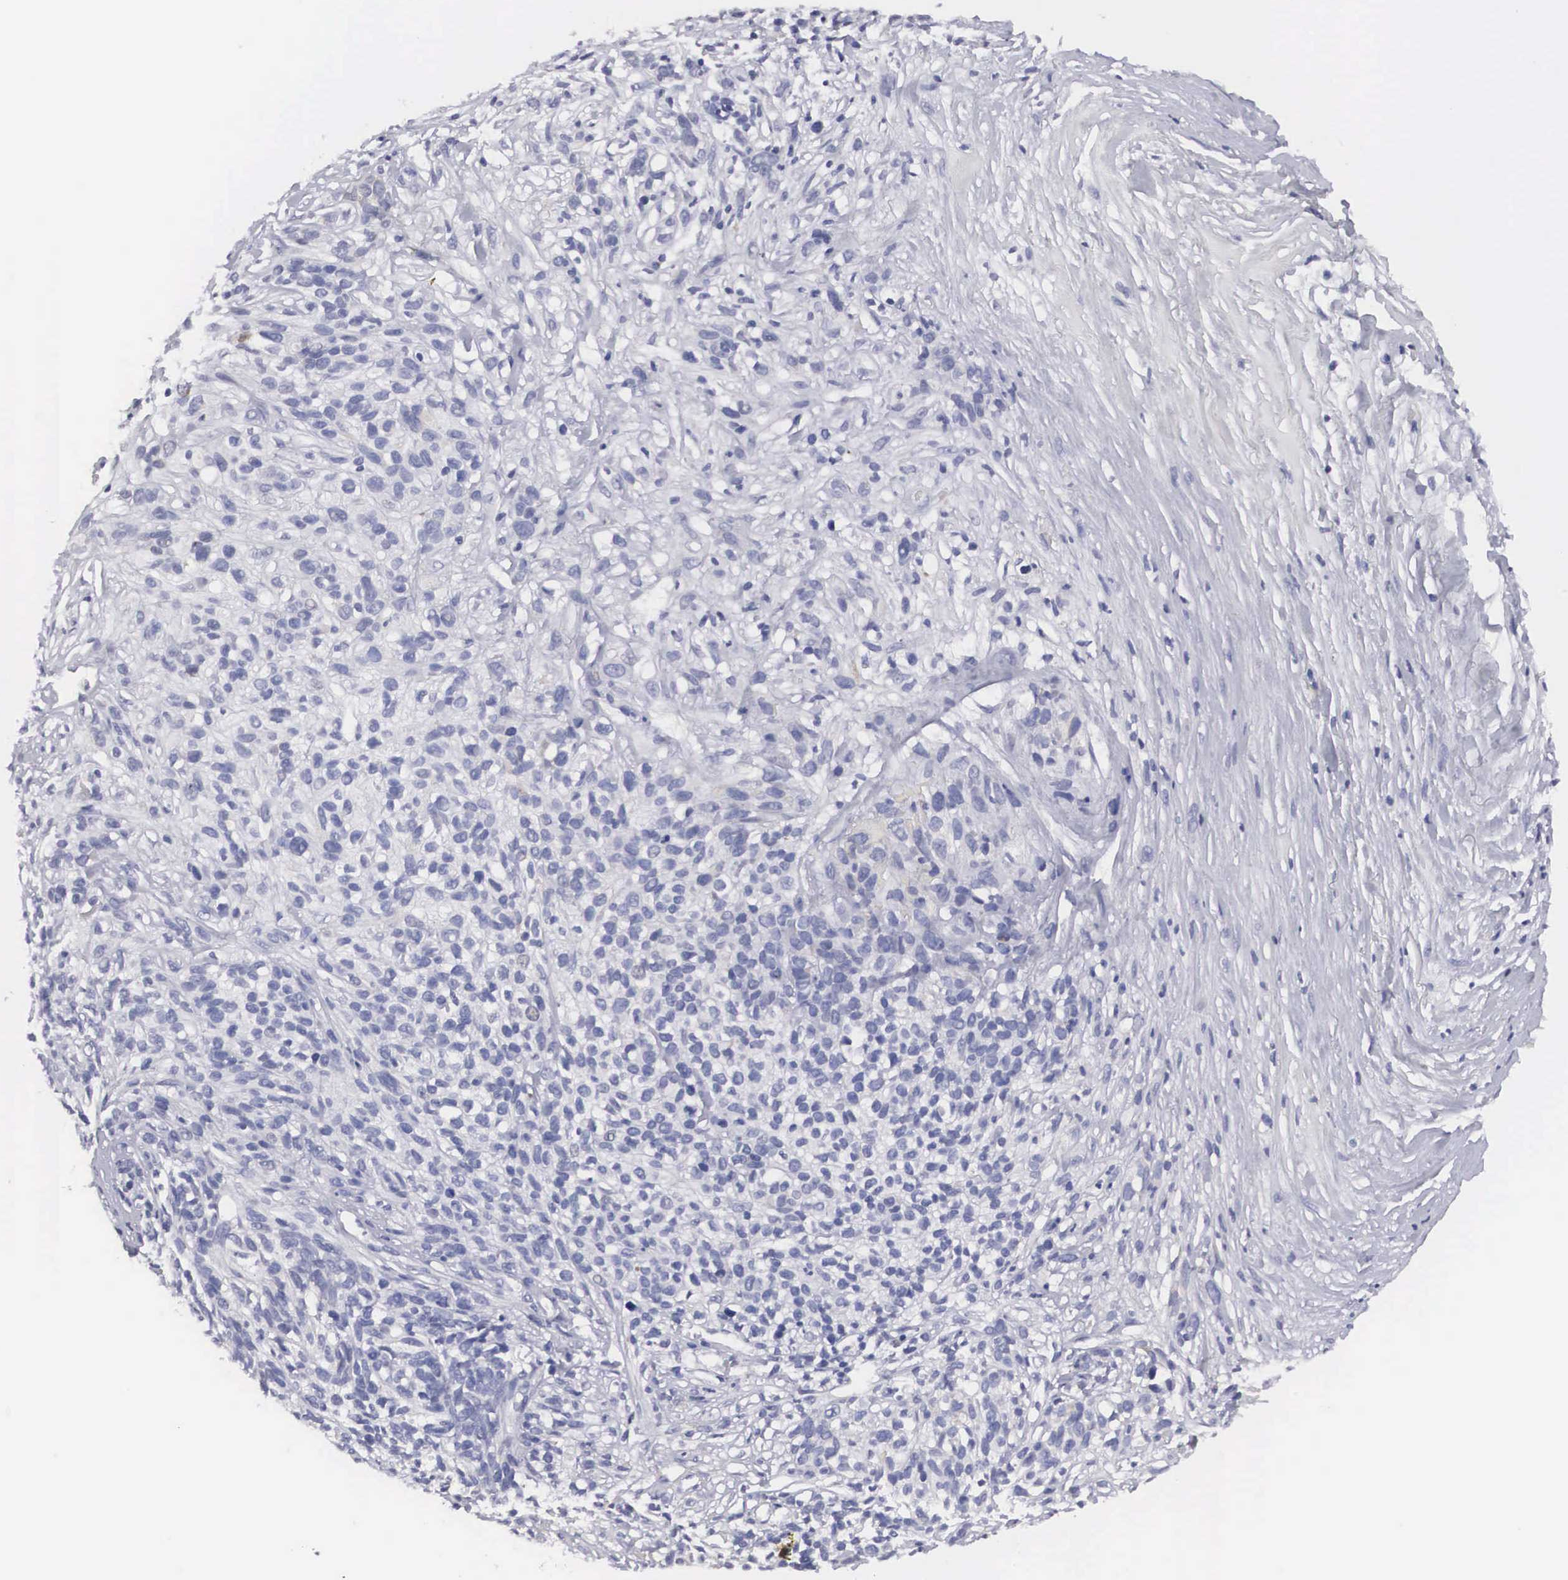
{"staining": {"intensity": "negative", "quantity": "none", "location": "none"}, "tissue": "melanoma", "cell_type": "Tumor cells", "image_type": "cancer", "snomed": [{"axis": "morphology", "description": "Malignant melanoma, NOS"}, {"axis": "topography", "description": "Skin"}], "caption": "DAB immunohistochemical staining of malignant melanoma shows no significant staining in tumor cells.", "gene": "ARMCX3", "patient": {"sex": "female", "age": 85}}